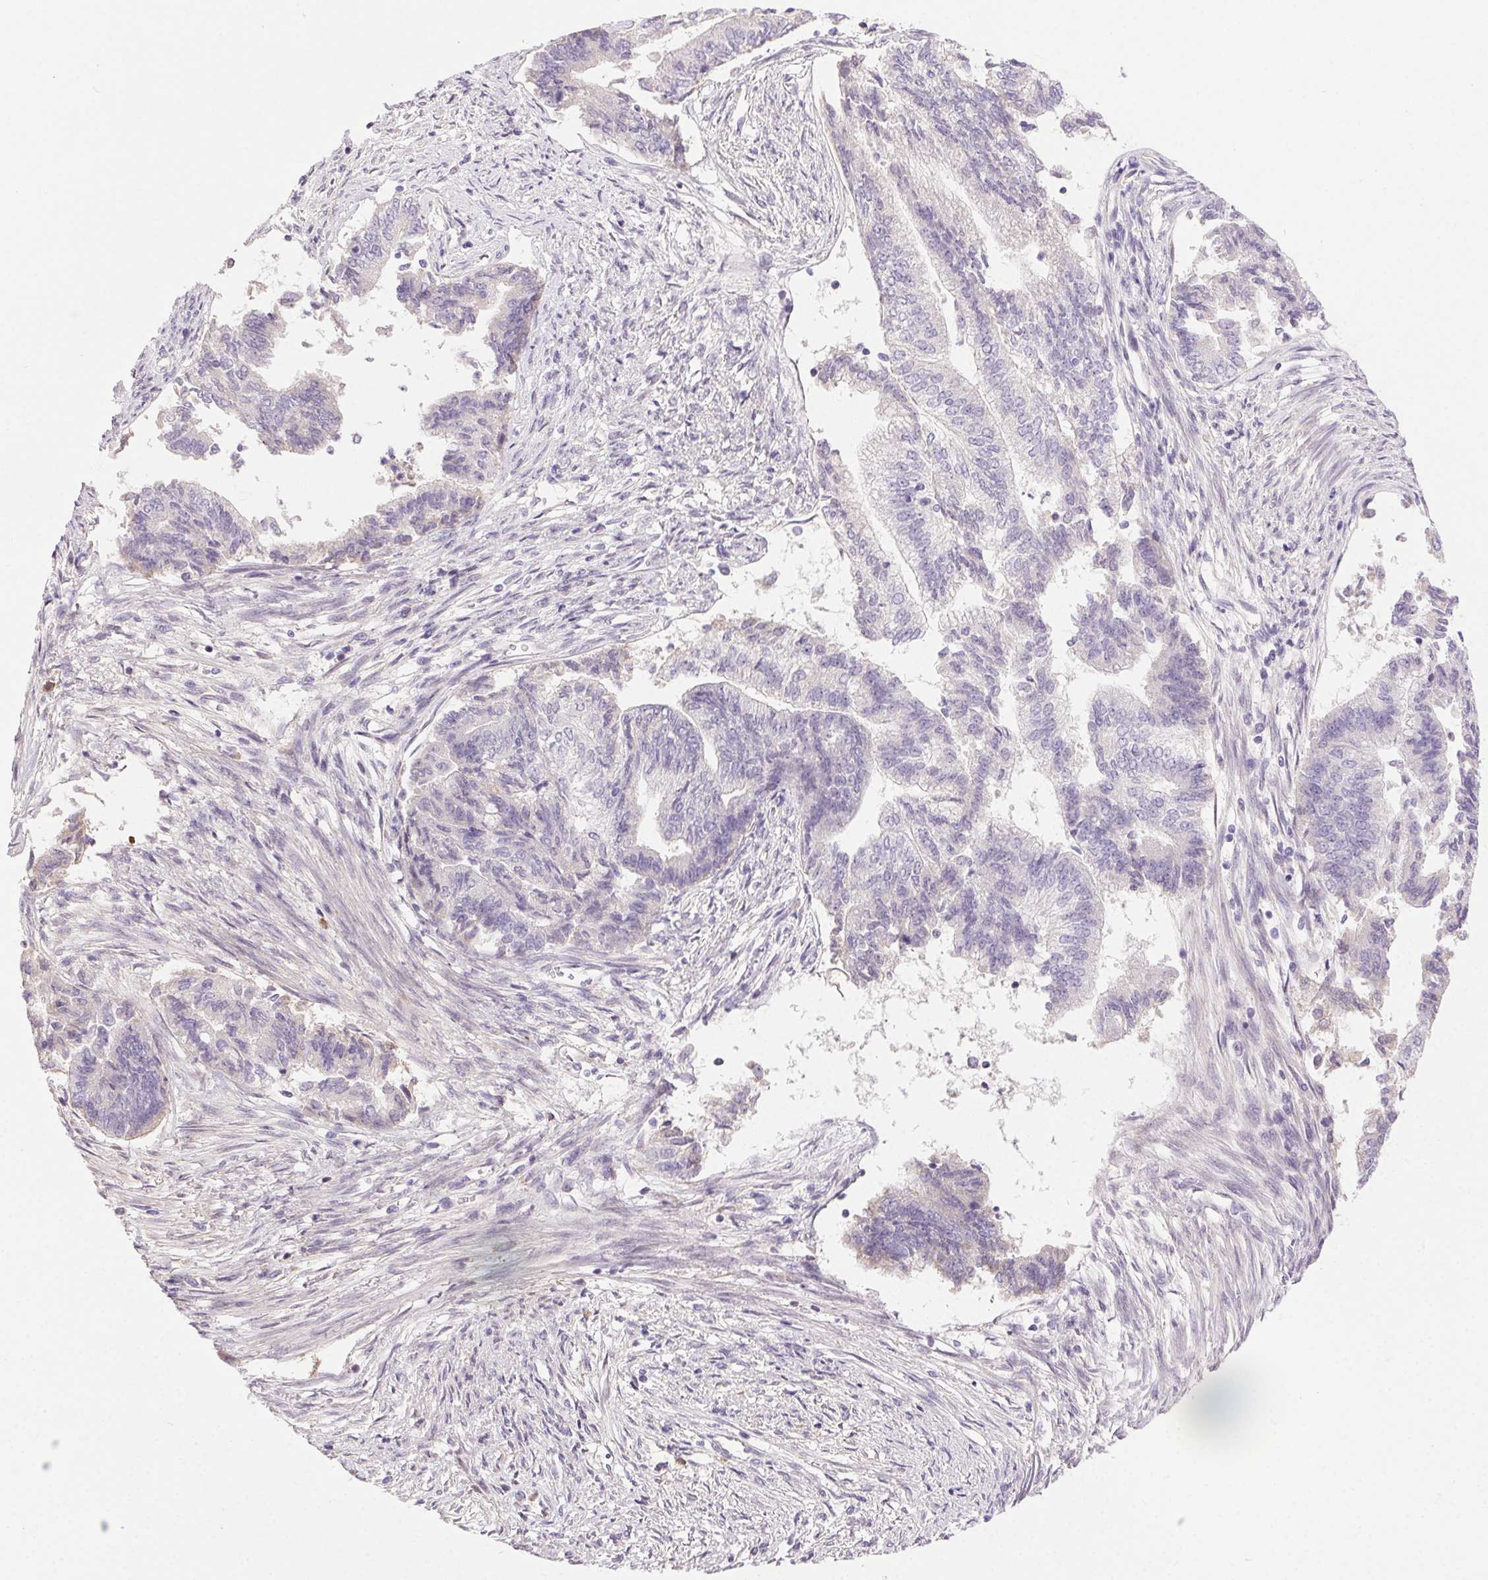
{"staining": {"intensity": "negative", "quantity": "none", "location": "none"}, "tissue": "endometrial cancer", "cell_type": "Tumor cells", "image_type": "cancer", "snomed": [{"axis": "morphology", "description": "Adenocarcinoma, NOS"}, {"axis": "topography", "description": "Endometrium"}], "caption": "A photomicrograph of endometrial cancer stained for a protein displays no brown staining in tumor cells. The staining is performed using DAB brown chromogen with nuclei counter-stained in using hematoxylin.", "gene": "SYT11", "patient": {"sex": "female", "age": 65}}